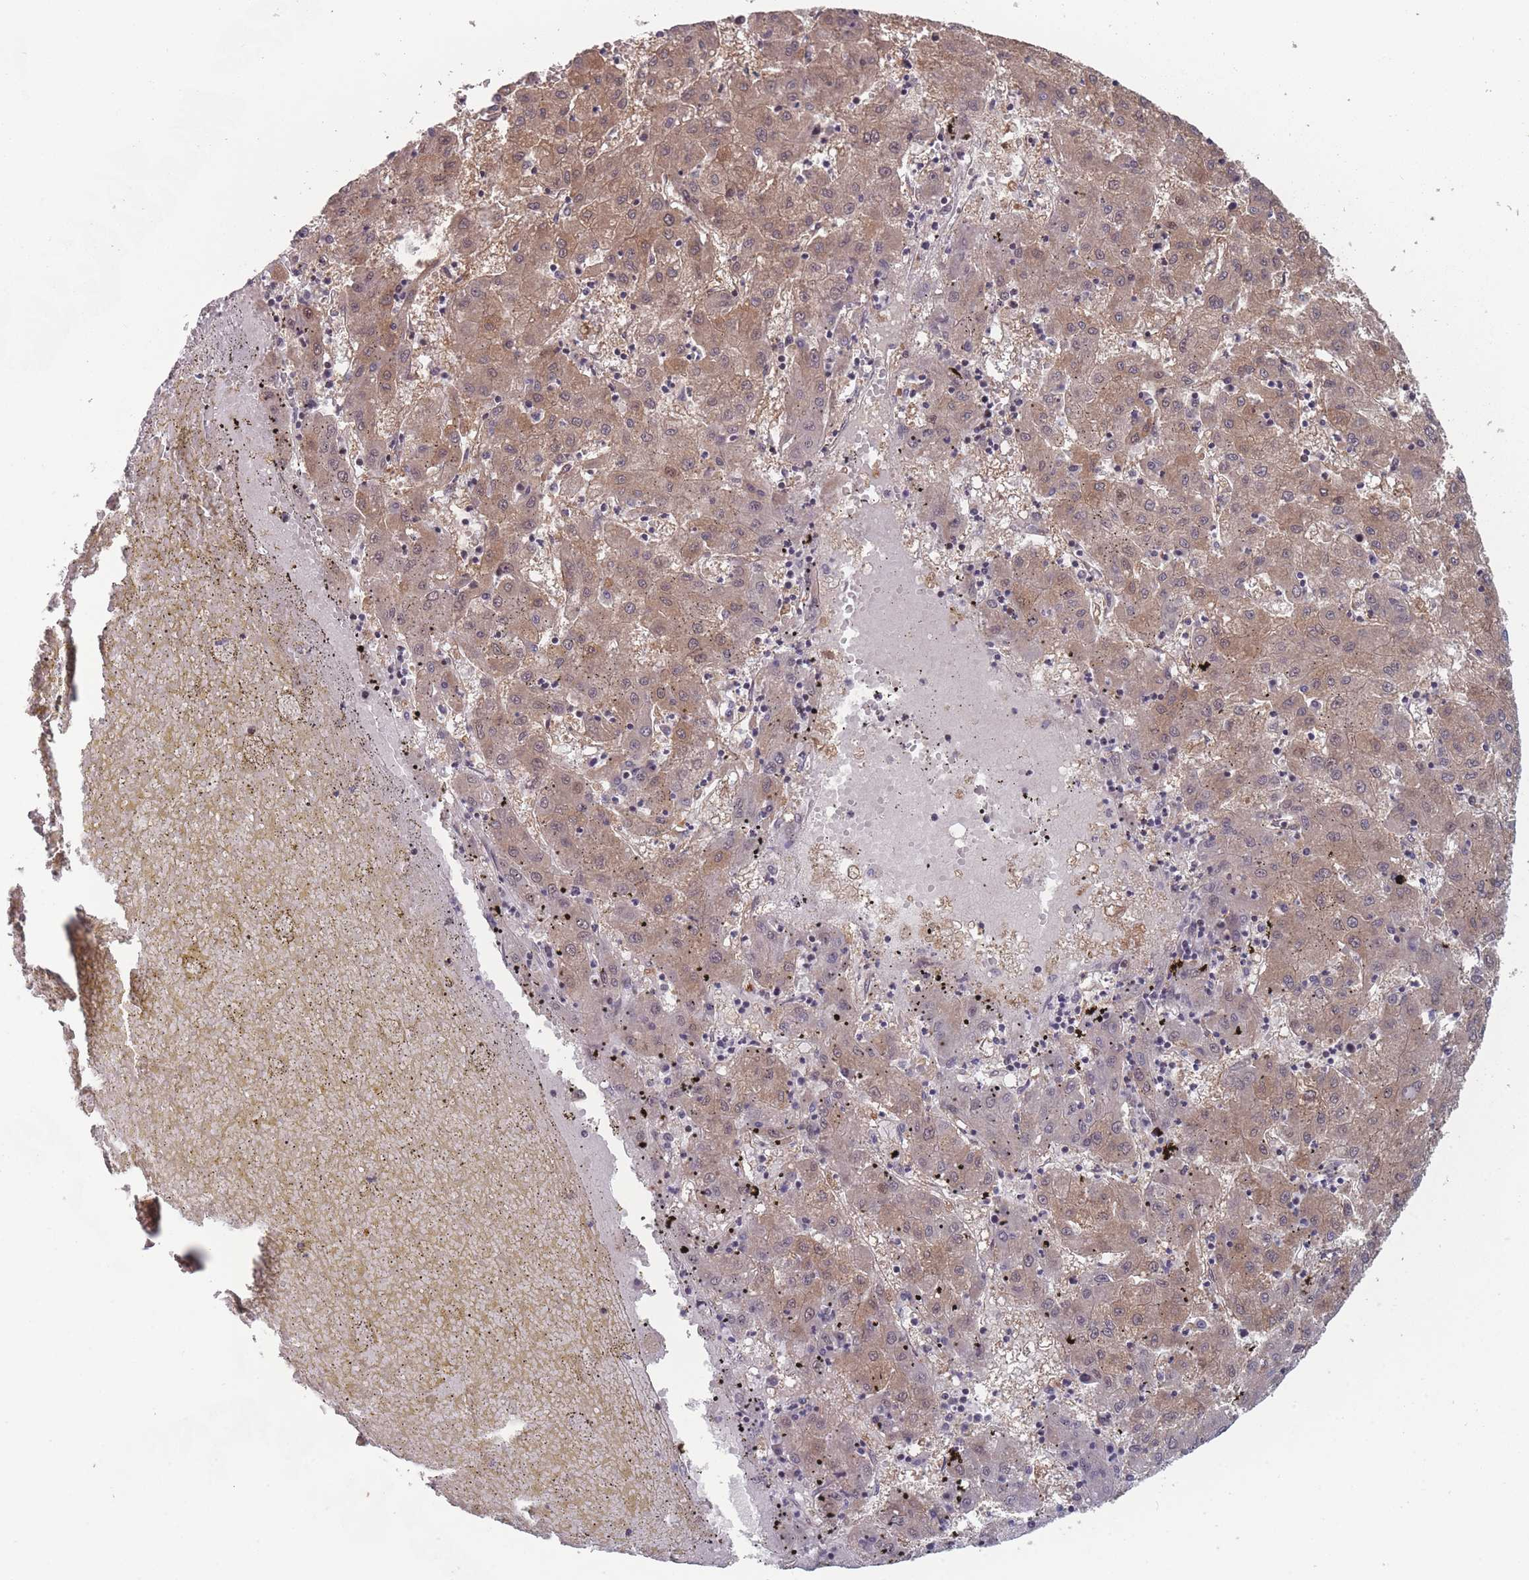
{"staining": {"intensity": "weak", "quantity": ">75%", "location": "cytoplasmic/membranous"}, "tissue": "liver cancer", "cell_type": "Tumor cells", "image_type": "cancer", "snomed": [{"axis": "morphology", "description": "Carcinoma, Hepatocellular, NOS"}, {"axis": "topography", "description": "Liver"}], "caption": "Human liver cancer stained with a brown dye exhibits weak cytoplasmic/membranous positive positivity in approximately >75% of tumor cells.", "gene": "CNTRL", "patient": {"sex": "male", "age": 72}}